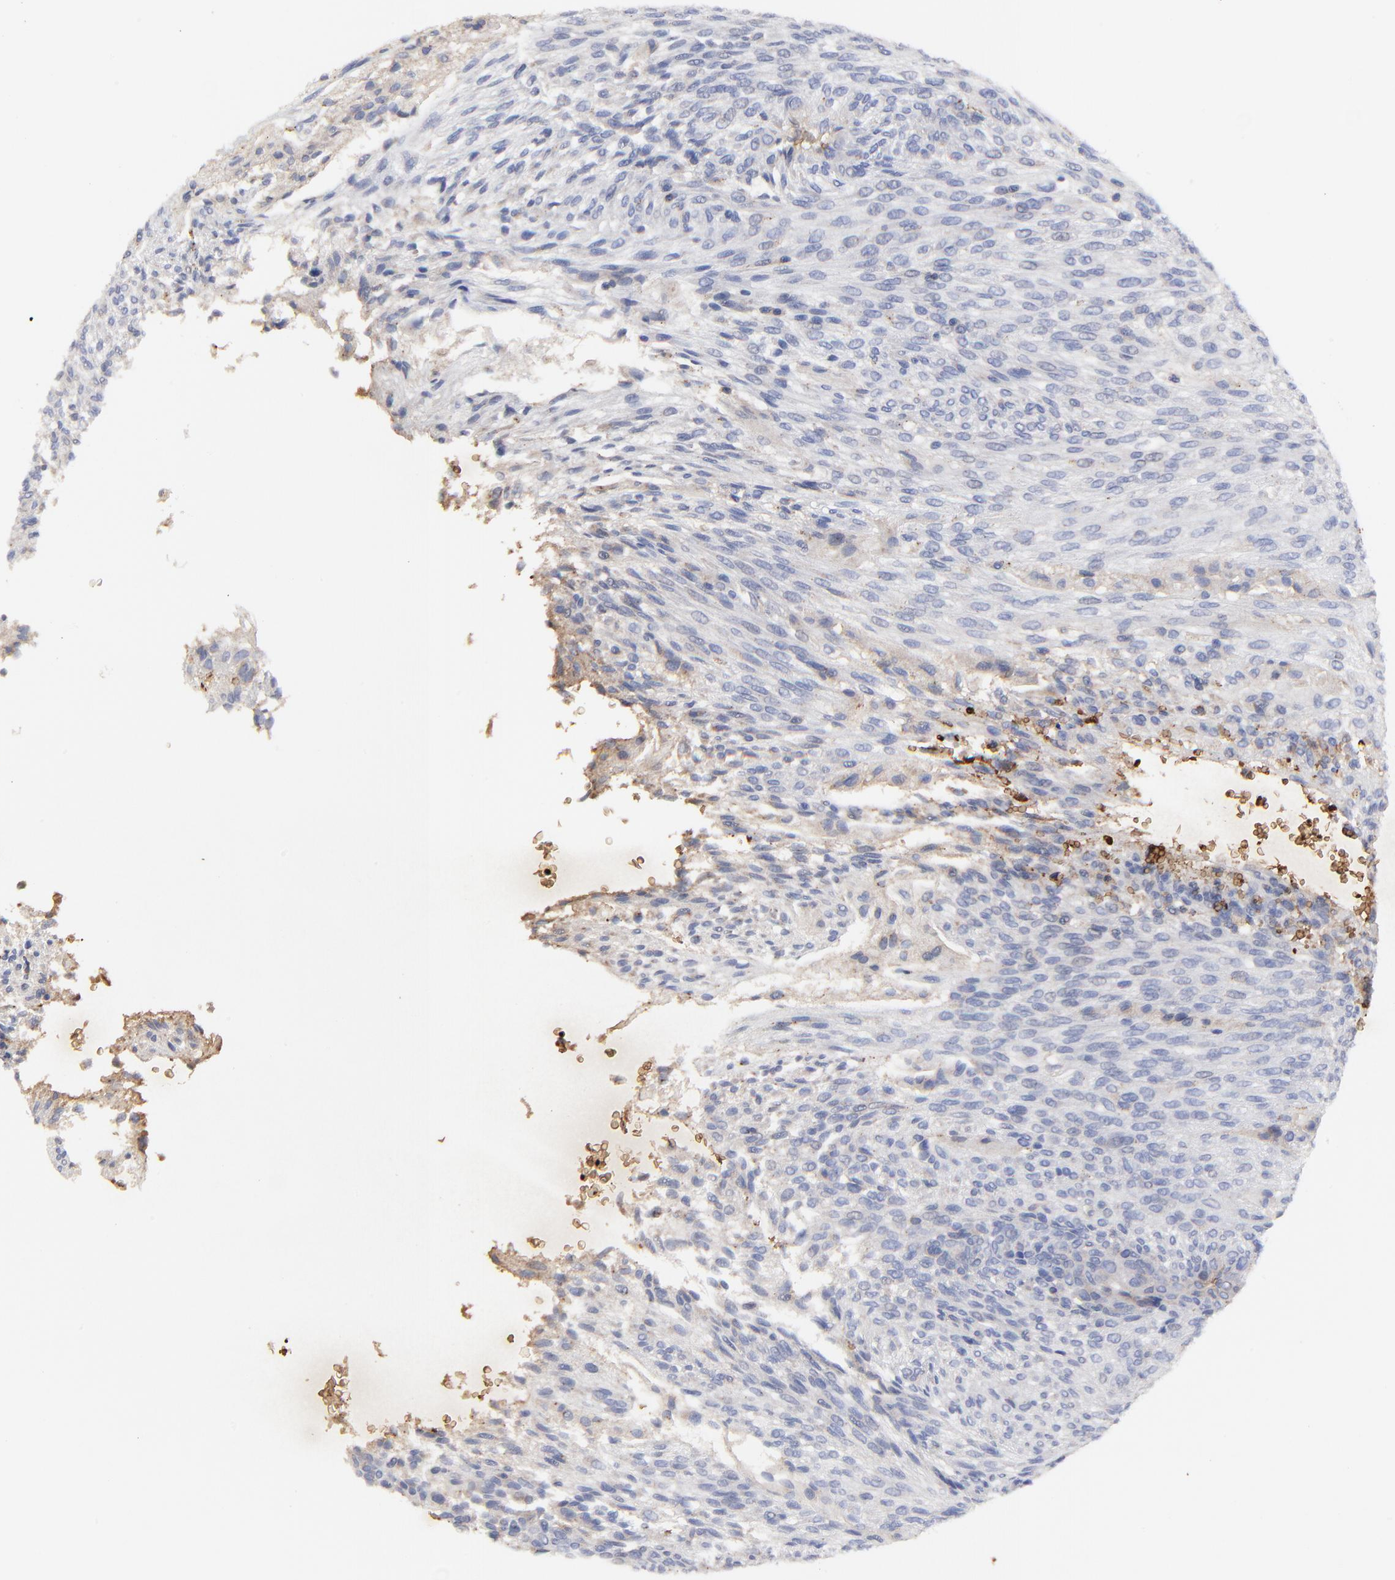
{"staining": {"intensity": "negative", "quantity": "none", "location": "none"}, "tissue": "glioma", "cell_type": "Tumor cells", "image_type": "cancer", "snomed": [{"axis": "morphology", "description": "Glioma, malignant, High grade"}, {"axis": "topography", "description": "Cerebral cortex"}], "caption": "There is no significant positivity in tumor cells of malignant glioma (high-grade).", "gene": "PAG1", "patient": {"sex": "female", "age": 55}}